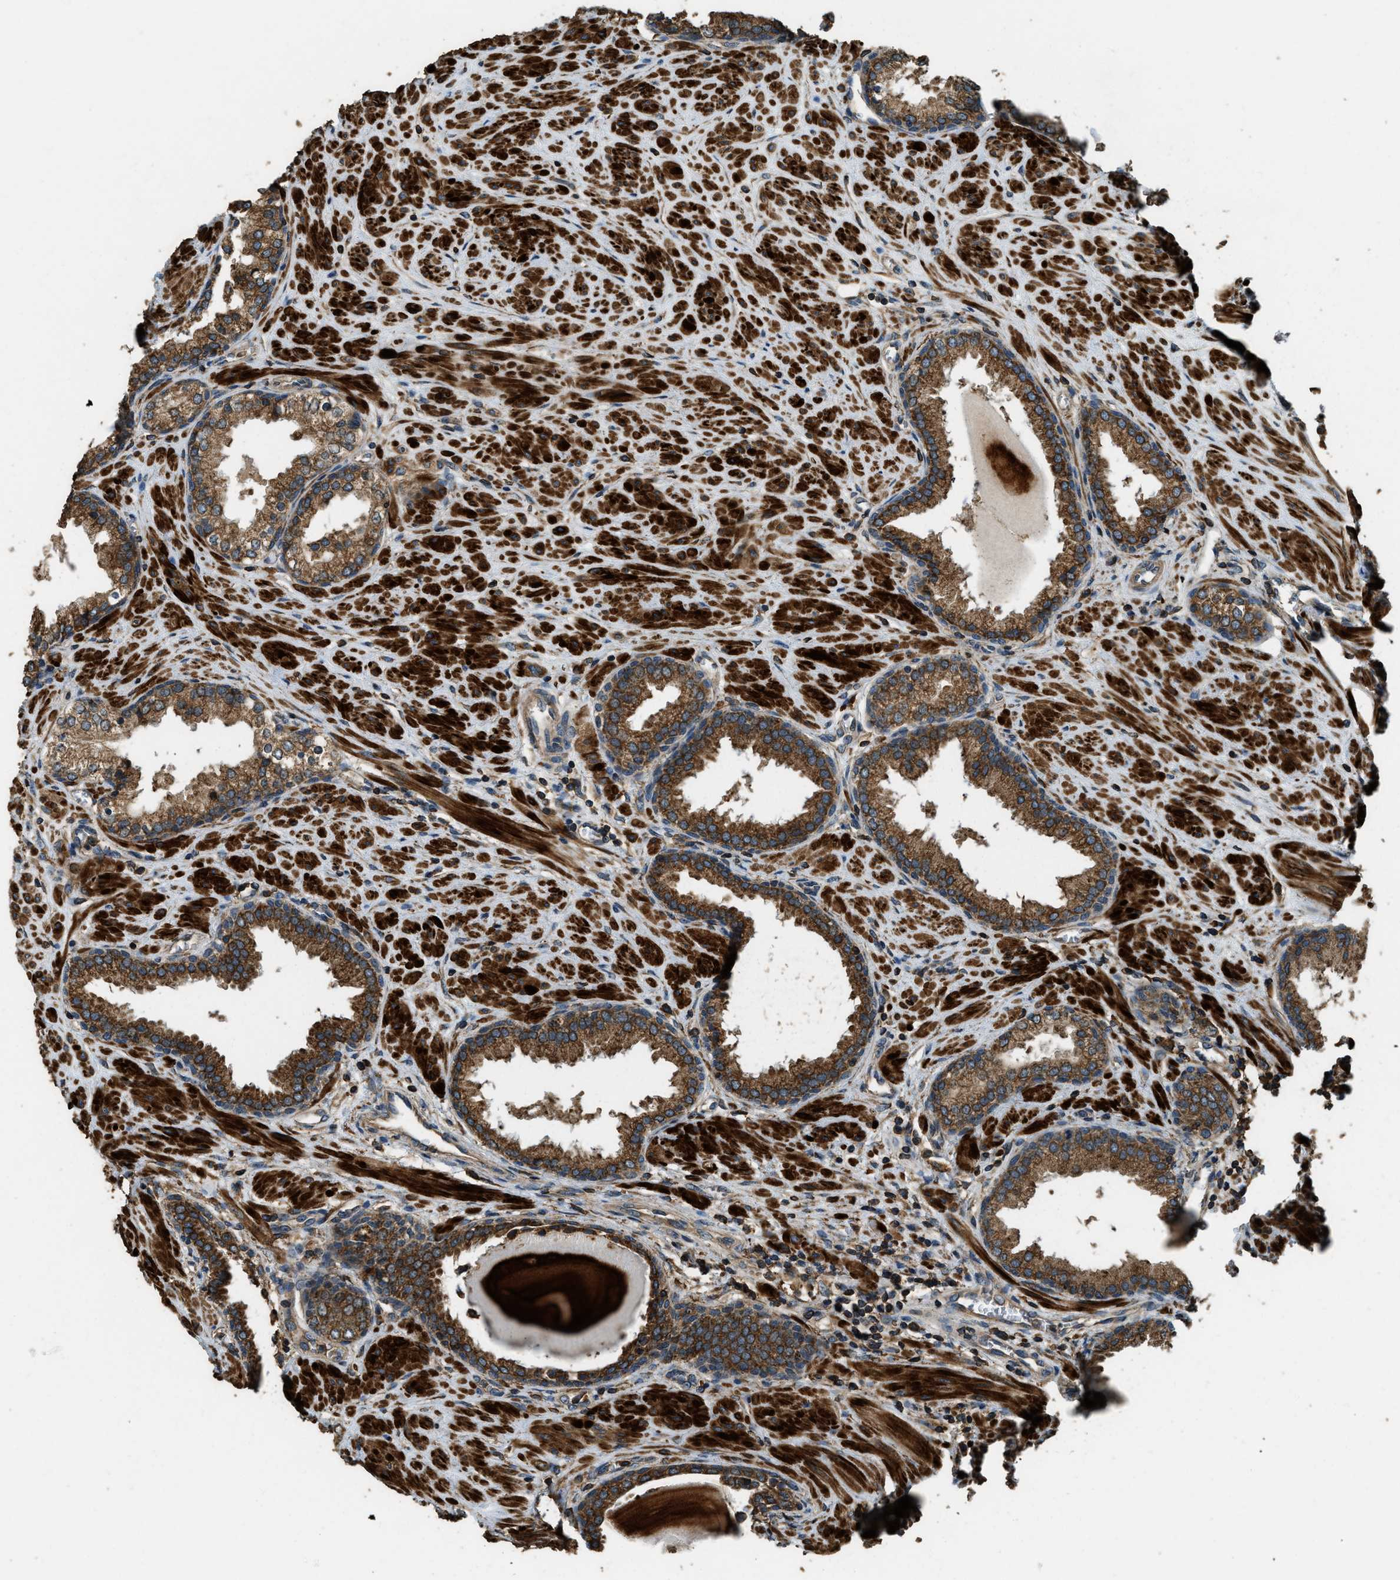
{"staining": {"intensity": "moderate", "quantity": ">75%", "location": "cytoplasmic/membranous"}, "tissue": "prostate", "cell_type": "Glandular cells", "image_type": "normal", "snomed": [{"axis": "morphology", "description": "Normal tissue, NOS"}, {"axis": "topography", "description": "Prostate"}], "caption": "IHC micrograph of normal prostate: human prostate stained using IHC shows medium levels of moderate protein expression localized specifically in the cytoplasmic/membranous of glandular cells, appearing as a cytoplasmic/membranous brown color.", "gene": "ERGIC1", "patient": {"sex": "male", "age": 51}}